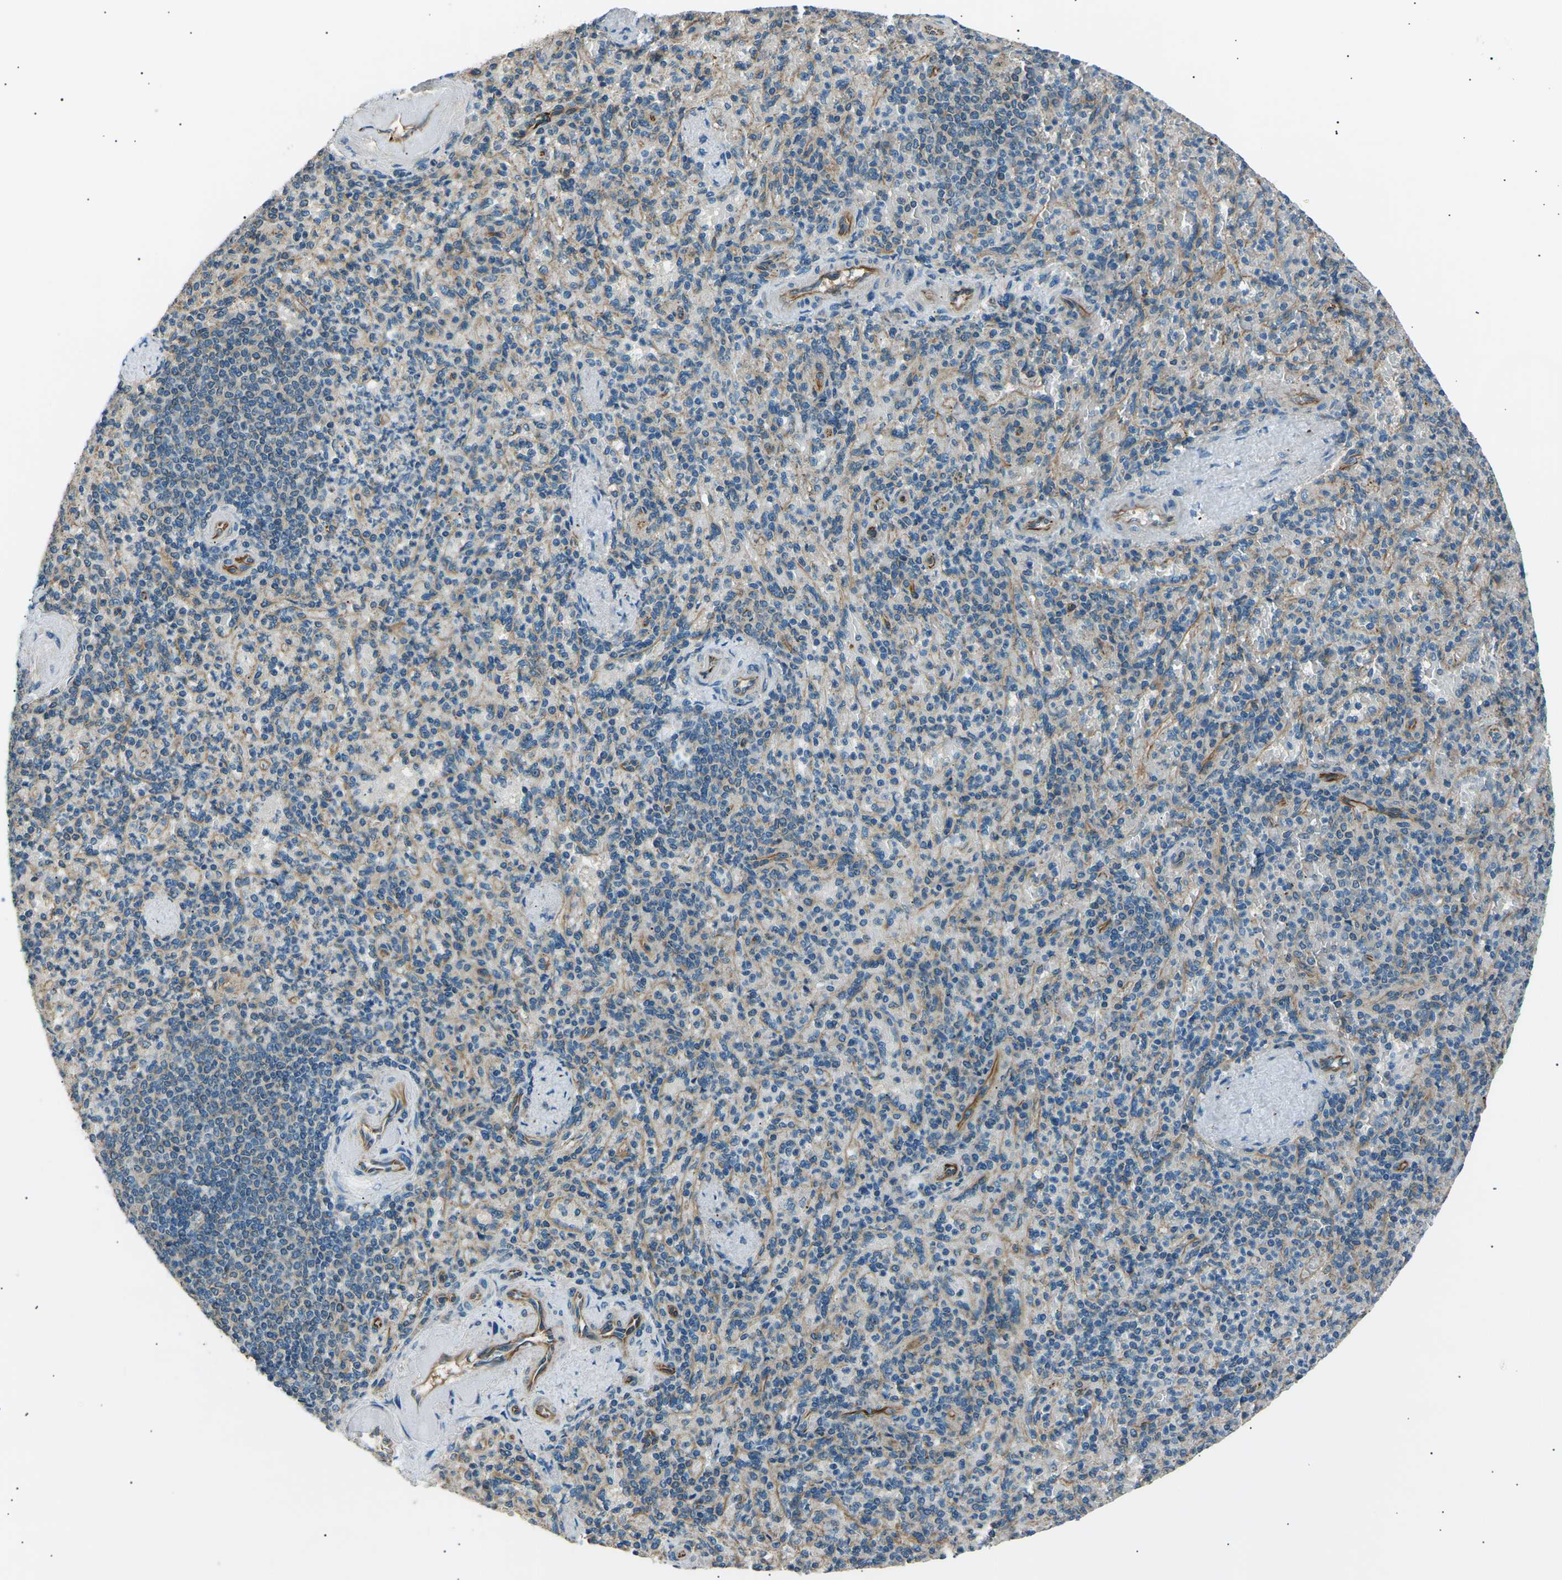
{"staining": {"intensity": "weak", "quantity": "25%-75%", "location": "cytoplasmic/membranous"}, "tissue": "spleen", "cell_type": "Cells in red pulp", "image_type": "normal", "snomed": [{"axis": "morphology", "description": "Normal tissue, NOS"}, {"axis": "topography", "description": "Spleen"}], "caption": "Brown immunohistochemical staining in normal spleen reveals weak cytoplasmic/membranous positivity in approximately 25%-75% of cells in red pulp.", "gene": "SLK", "patient": {"sex": "female", "age": 74}}